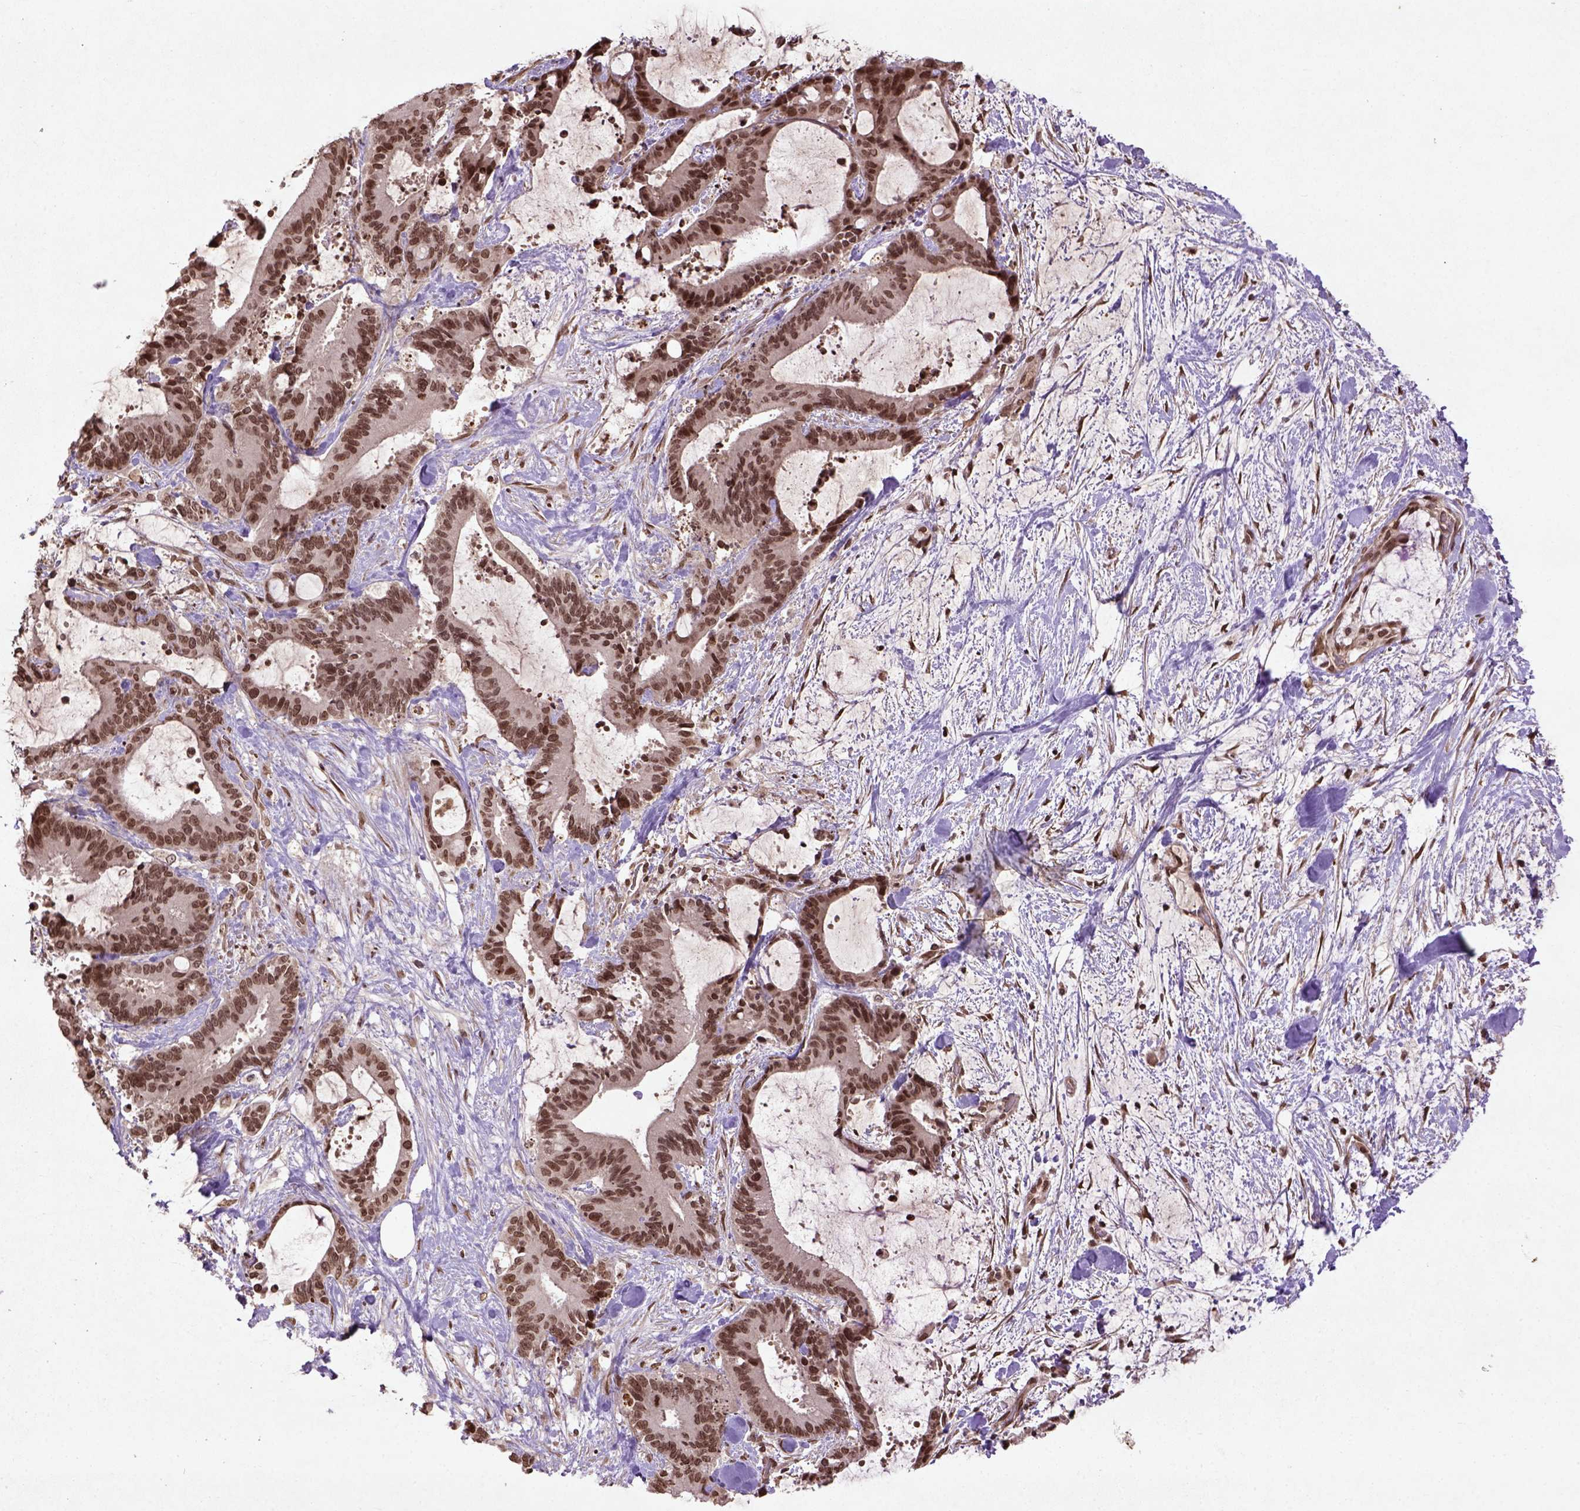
{"staining": {"intensity": "moderate", "quantity": ">75%", "location": "nuclear"}, "tissue": "liver cancer", "cell_type": "Tumor cells", "image_type": "cancer", "snomed": [{"axis": "morphology", "description": "Cholangiocarcinoma"}, {"axis": "topography", "description": "Liver"}], "caption": "DAB immunohistochemical staining of human cholangiocarcinoma (liver) displays moderate nuclear protein staining in about >75% of tumor cells.", "gene": "BANF1", "patient": {"sex": "female", "age": 73}}